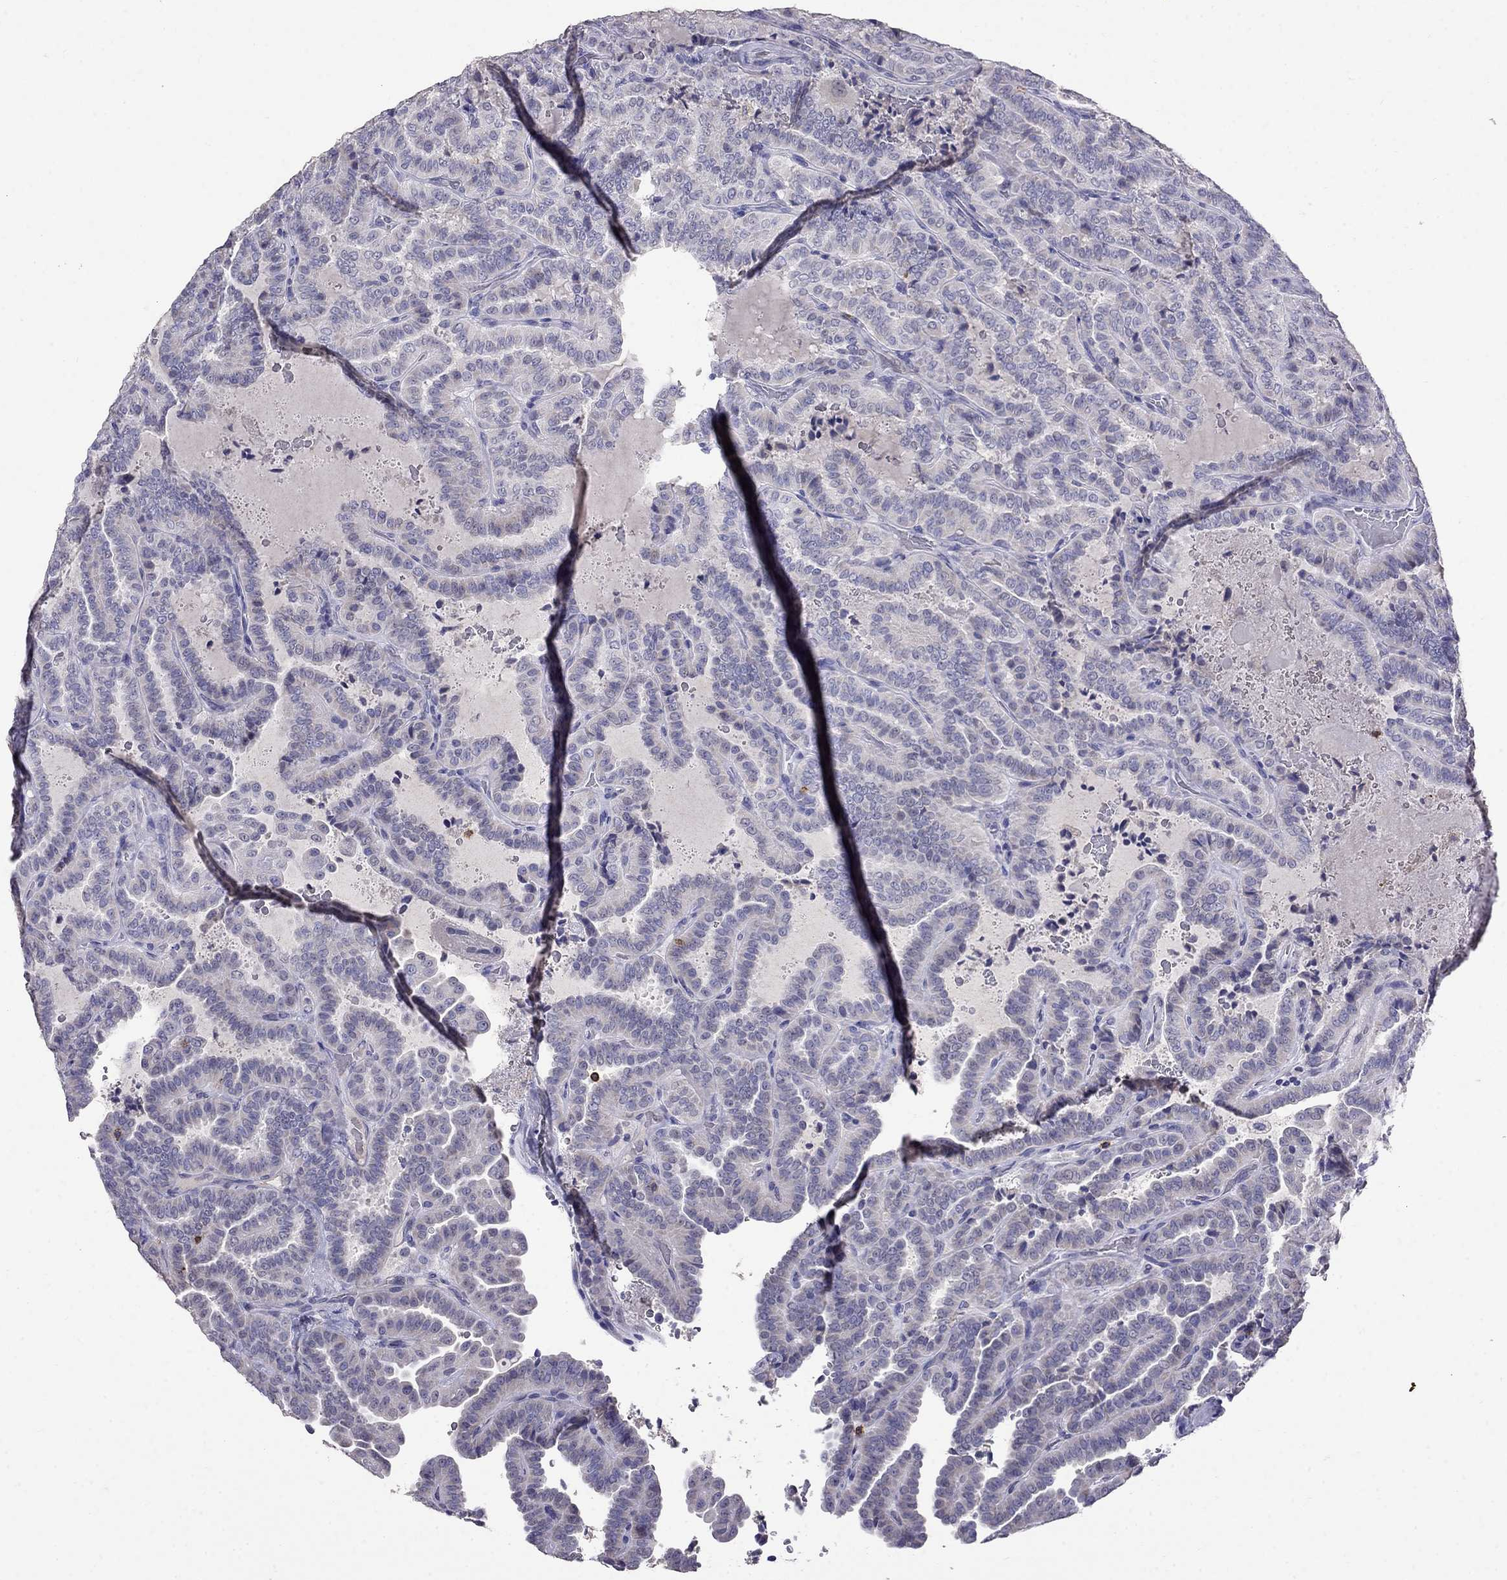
{"staining": {"intensity": "negative", "quantity": "none", "location": "none"}, "tissue": "thyroid cancer", "cell_type": "Tumor cells", "image_type": "cancer", "snomed": [{"axis": "morphology", "description": "Papillary adenocarcinoma, NOS"}, {"axis": "topography", "description": "Thyroid gland"}], "caption": "The immunohistochemistry photomicrograph has no significant staining in tumor cells of papillary adenocarcinoma (thyroid) tissue.", "gene": "CD8B", "patient": {"sex": "female", "age": 39}}